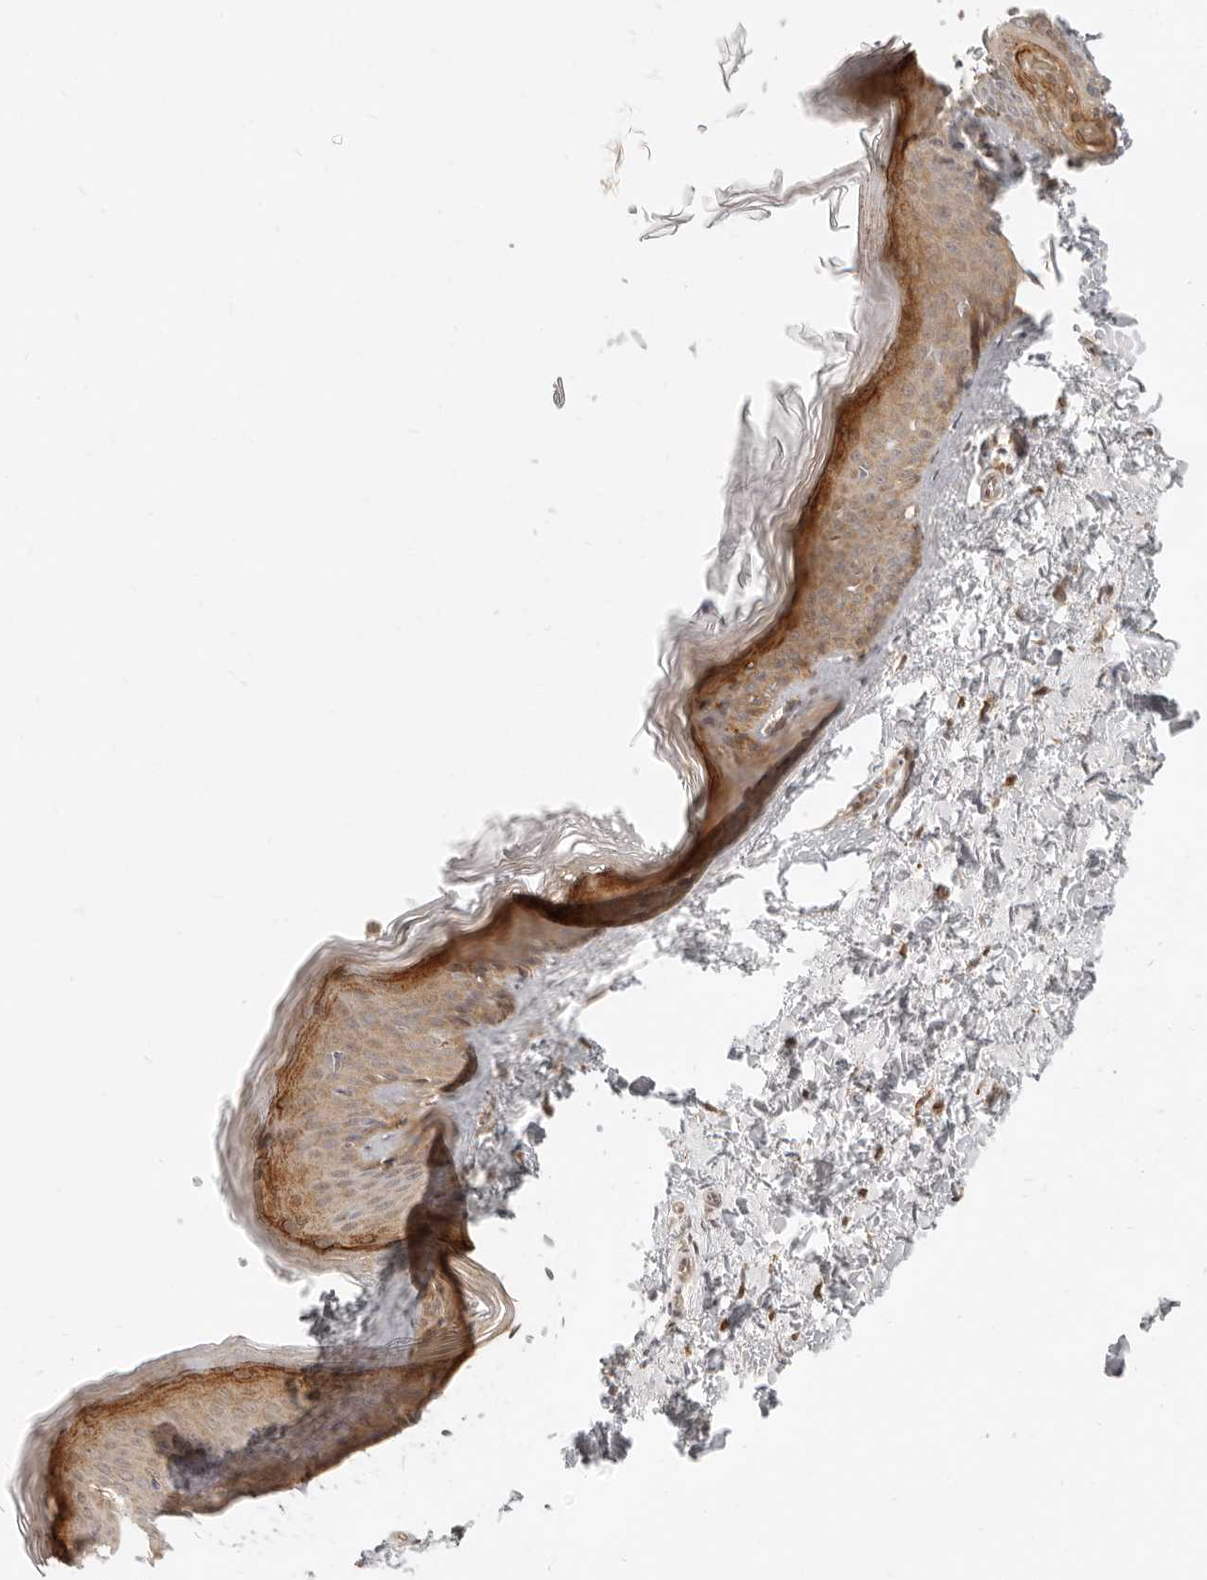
{"staining": {"intensity": "moderate", "quantity": ">75%", "location": "cytoplasmic/membranous"}, "tissue": "skin", "cell_type": "Fibroblasts", "image_type": "normal", "snomed": [{"axis": "morphology", "description": "Normal tissue, NOS"}, {"axis": "topography", "description": "Skin"}], "caption": "High-power microscopy captured an immunohistochemistry micrograph of unremarkable skin, revealing moderate cytoplasmic/membranous expression in about >75% of fibroblasts.", "gene": "TUFT1", "patient": {"sex": "female", "age": 27}}